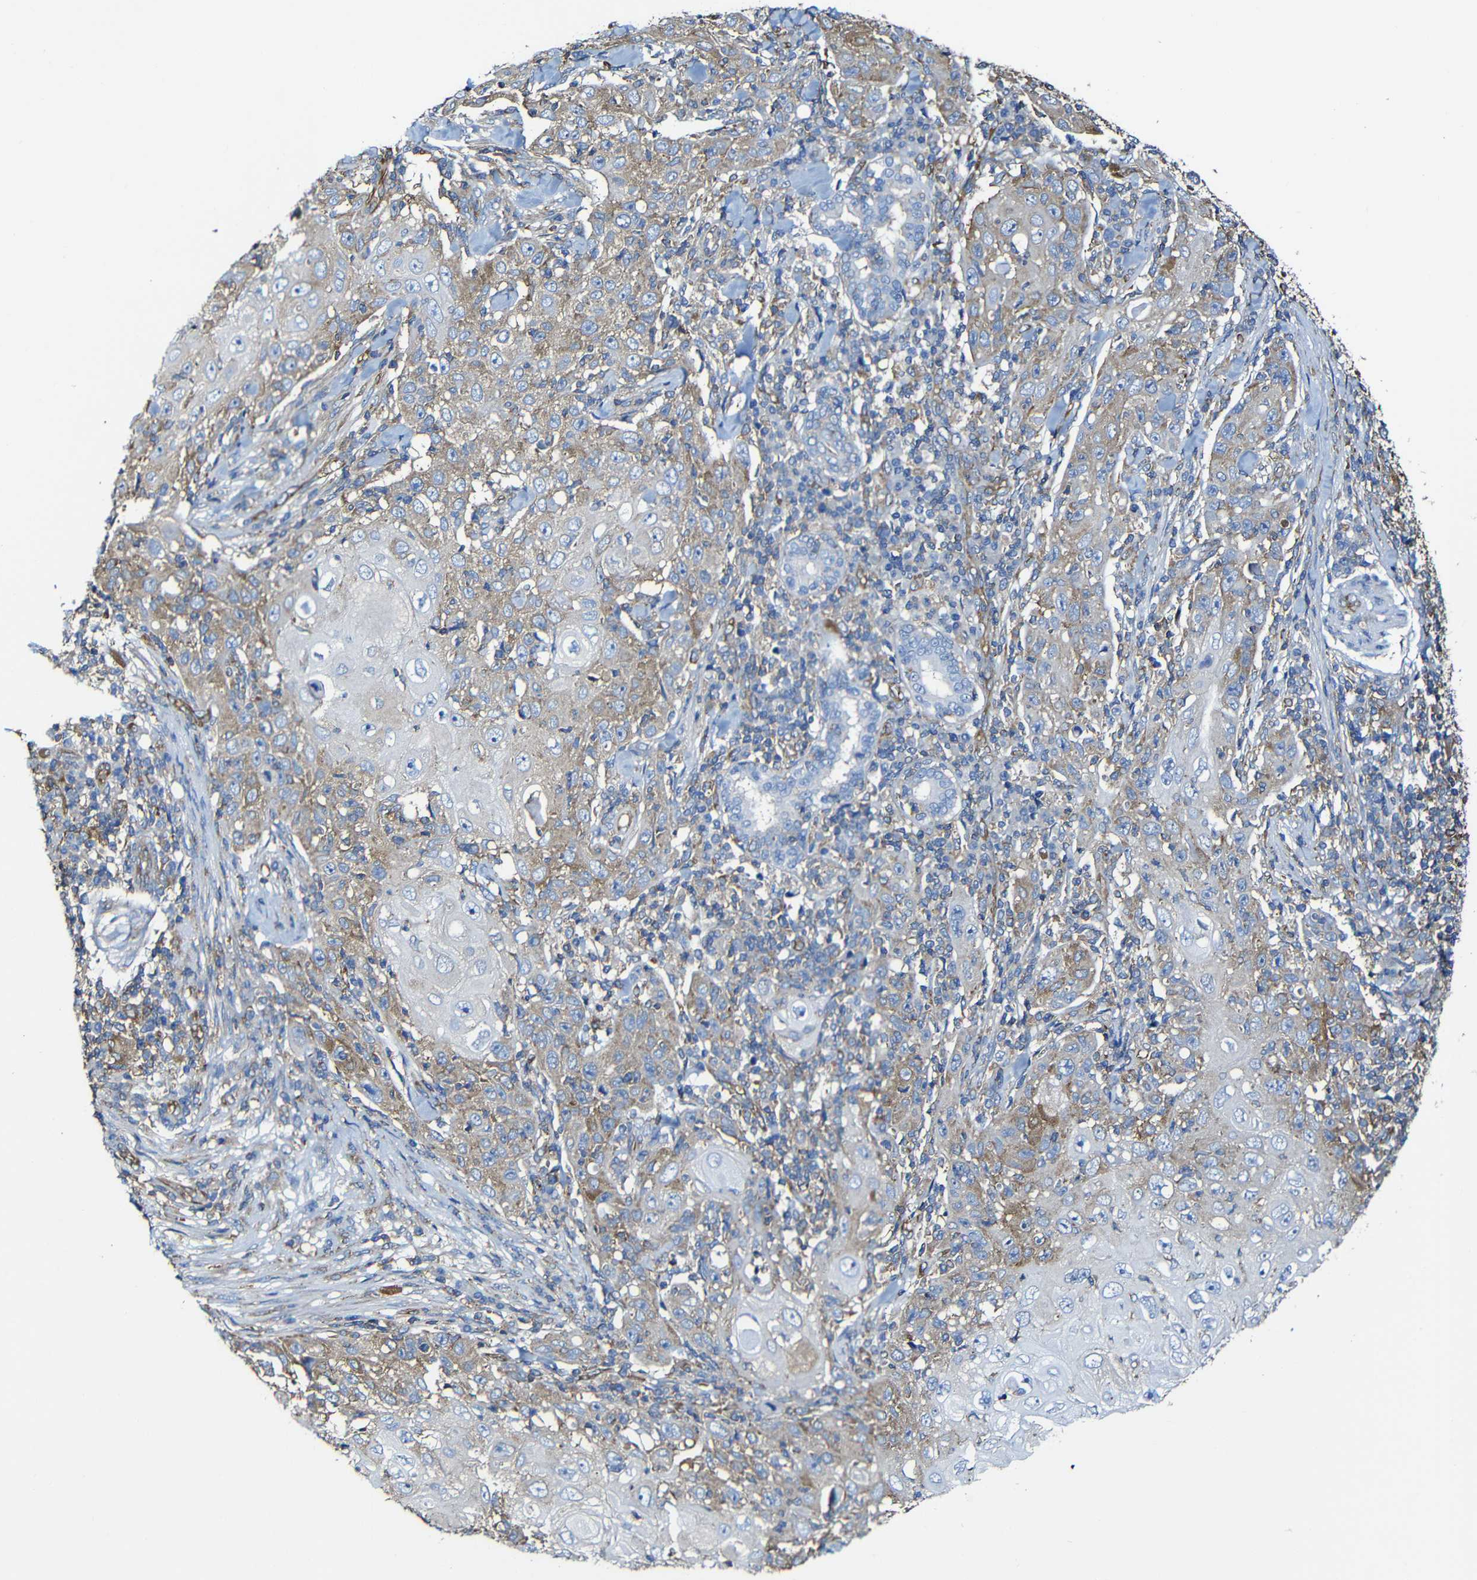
{"staining": {"intensity": "moderate", "quantity": ">75%", "location": "cytoplasmic/membranous"}, "tissue": "skin cancer", "cell_type": "Tumor cells", "image_type": "cancer", "snomed": [{"axis": "morphology", "description": "Squamous cell carcinoma, NOS"}, {"axis": "topography", "description": "Skin"}], "caption": "Protein positivity by IHC exhibits moderate cytoplasmic/membranous positivity in about >75% of tumor cells in skin squamous cell carcinoma. Immunohistochemistry stains the protein in brown and the nuclei are stained blue.", "gene": "MSN", "patient": {"sex": "female", "age": 88}}